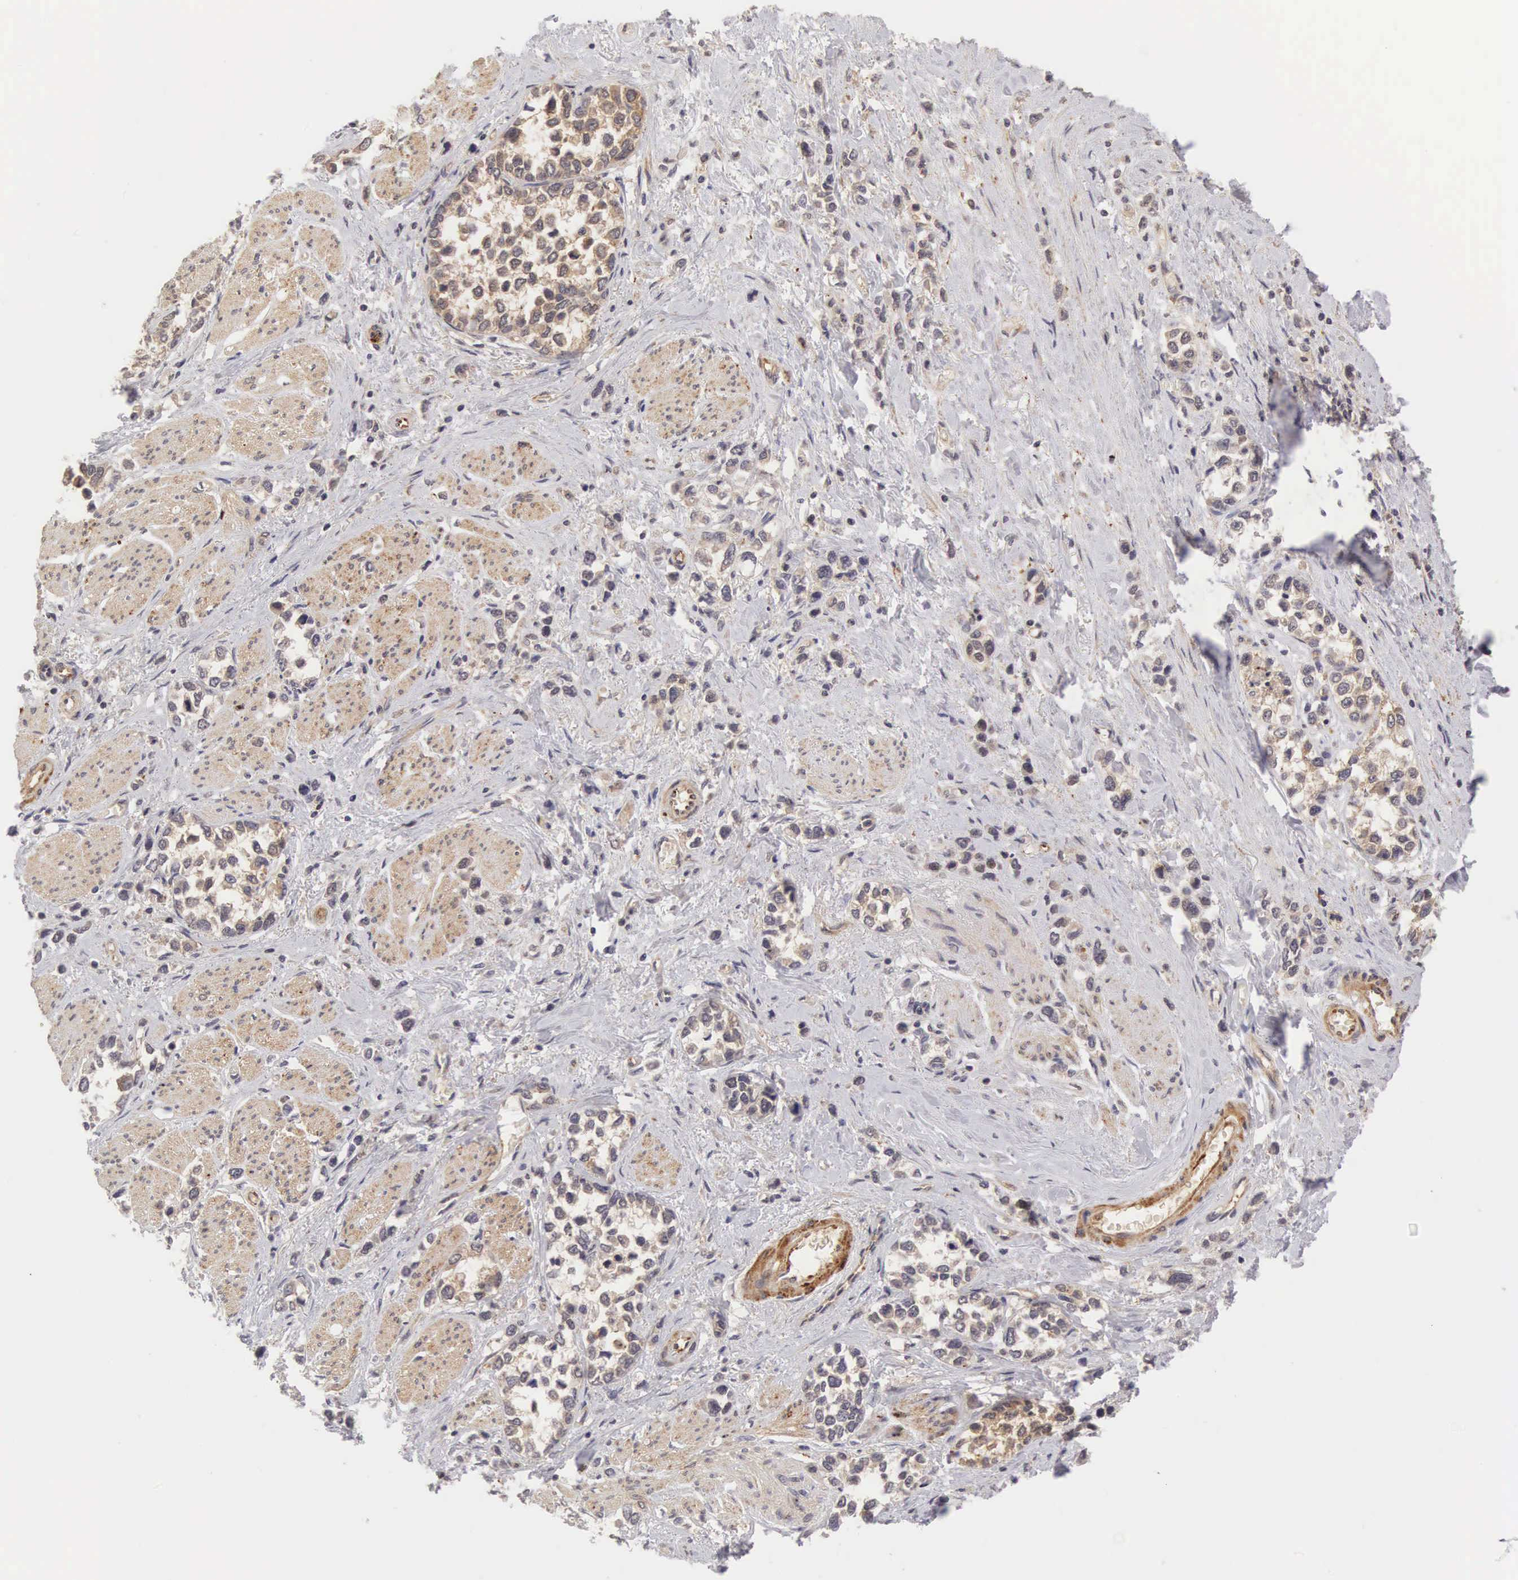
{"staining": {"intensity": "weak", "quantity": ">75%", "location": "cytoplasmic/membranous"}, "tissue": "stomach cancer", "cell_type": "Tumor cells", "image_type": "cancer", "snomed": [{"axis": "morphology", "description": "Adenocarcinoma, NOS"}, {"axis": "topography", "description": "Stomach, upper"}], "caption": "High-power microscopy captured an immunohistochemistry (IHC) histopathology image of adenocarcinoma (stomach), revealing weak cytoplasmic/membranous staining in about >75% of tumor cells.", "gene": "CD1A", "patient": {"sex": "male", "age": 76}}